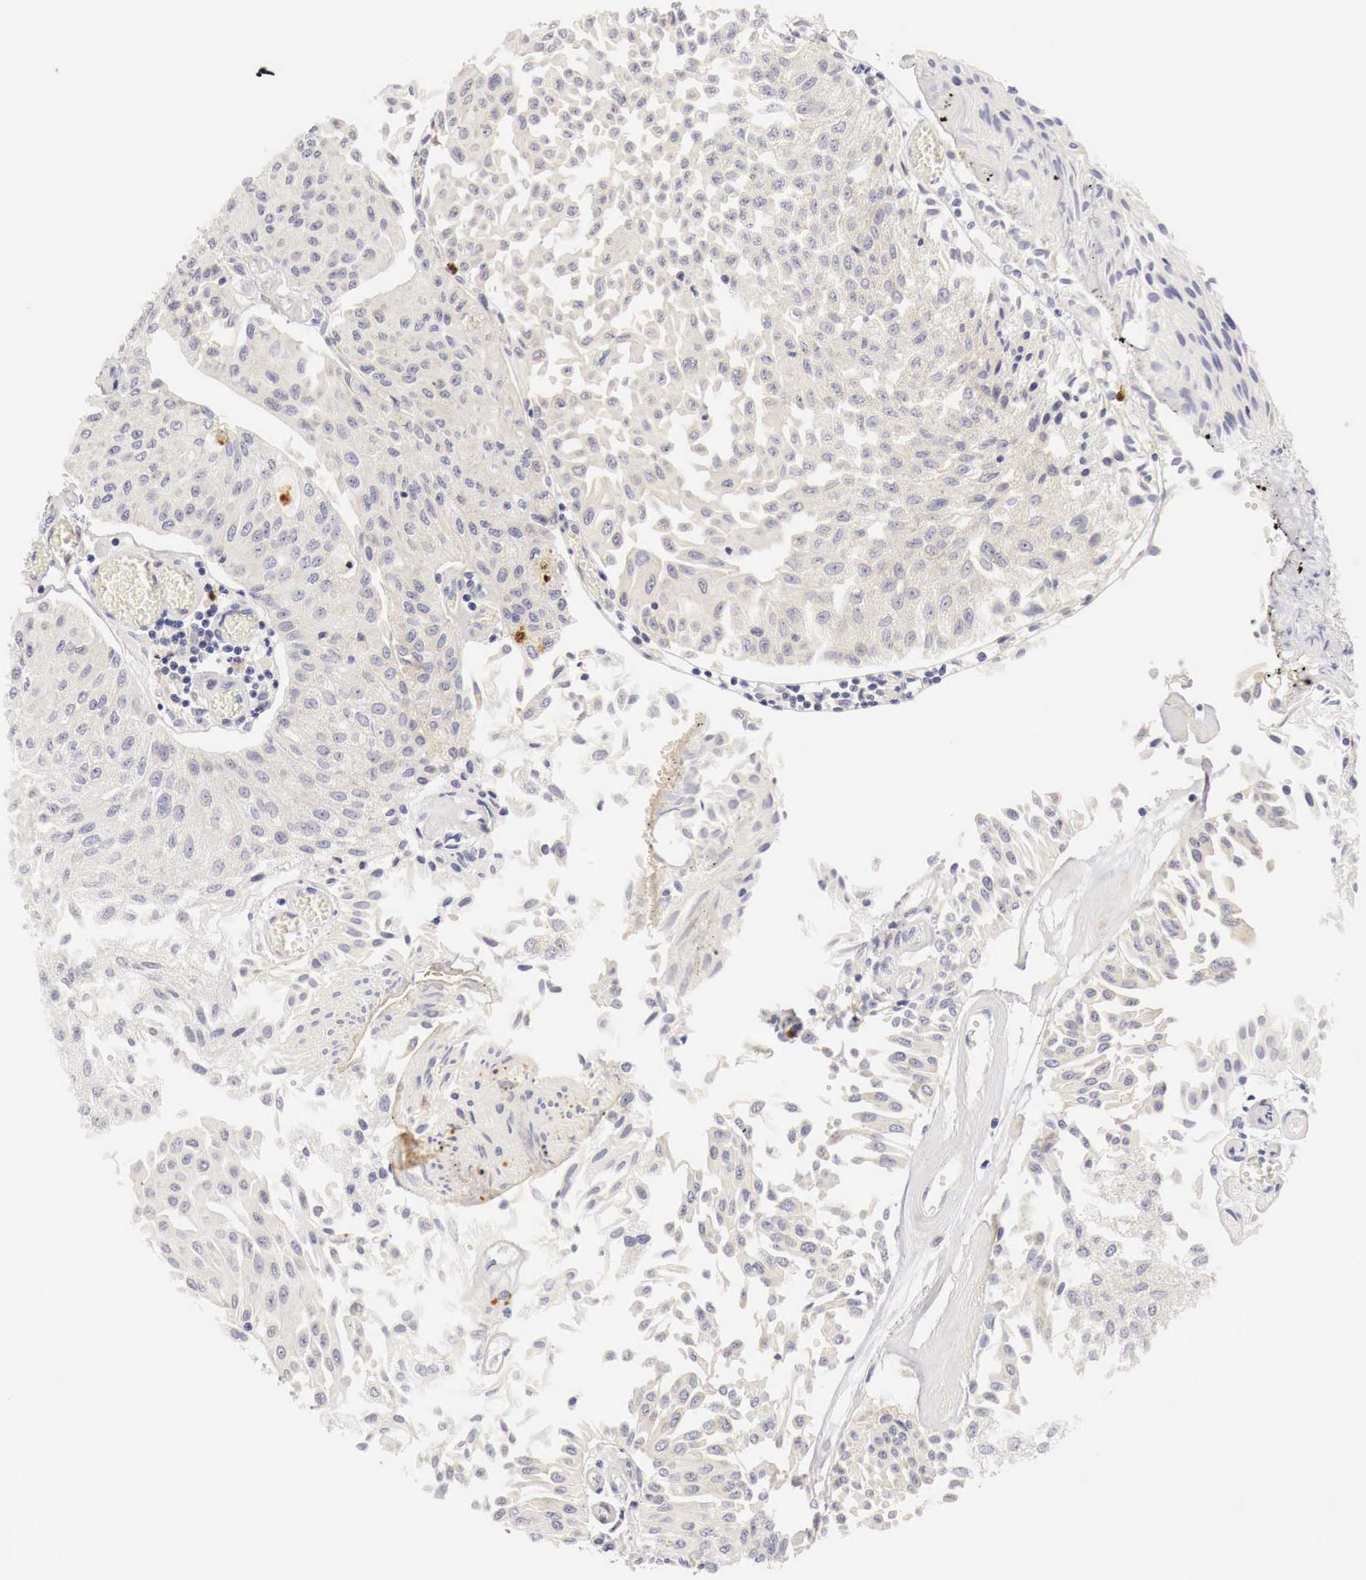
{"staining": {"intensity": "negative", "quantity": "none", "location": "none"}, "tissue": "urothelial cancer", "cell_type": "Tumor cells", "image_type": "cancer", "snomed": [{"axis": "morphology", "description": "Urothelial carcinoma, Low grade"}, {"axis": "topography", "description": "Urinary bladder"}], "caption": "Tumor cells are negative for protein expression in human urothelial cancer. (Brightfield microscopy of DAB IHC at high magnification).", "gene": "CASP3", "patient": {"sex": "male", "age": 86}}